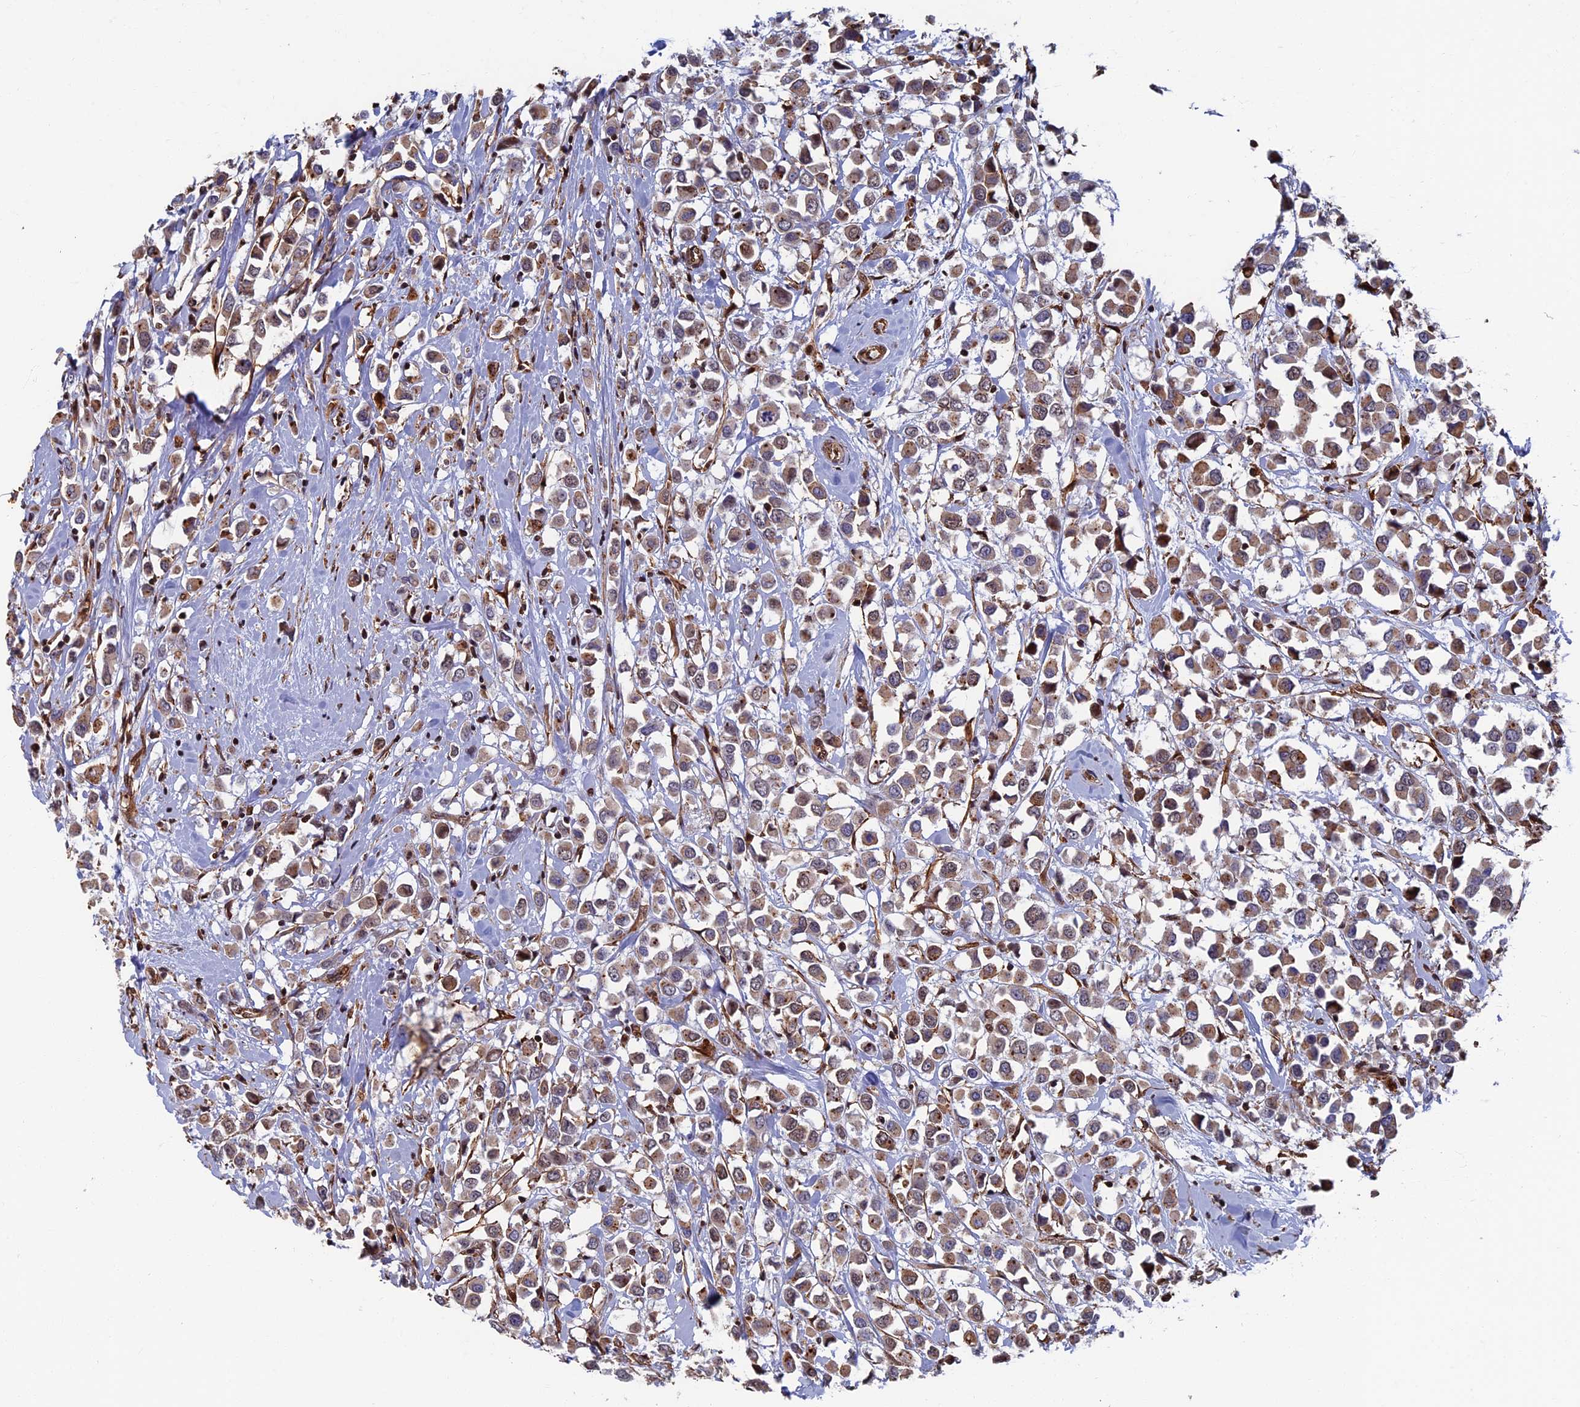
{"staining": {"intensity": "weak", "quantity": ">75%", "location": "cytoplasmic/membranous"}, "tissue": "breast cancer", "cell_type": "Tumor cells", "image_type": "cancer", "snomed": [{"axis": "morphology", "description": "Duct carcinoma"}, {"axis": "topography", "description": "Breast"}], "caption": "Breast intraductal carcinoma stained with a protein marker exhibits weak staining in tumor cells.", "gene": "CTDP1", "patient": {"sex": "female", "age": 87}}